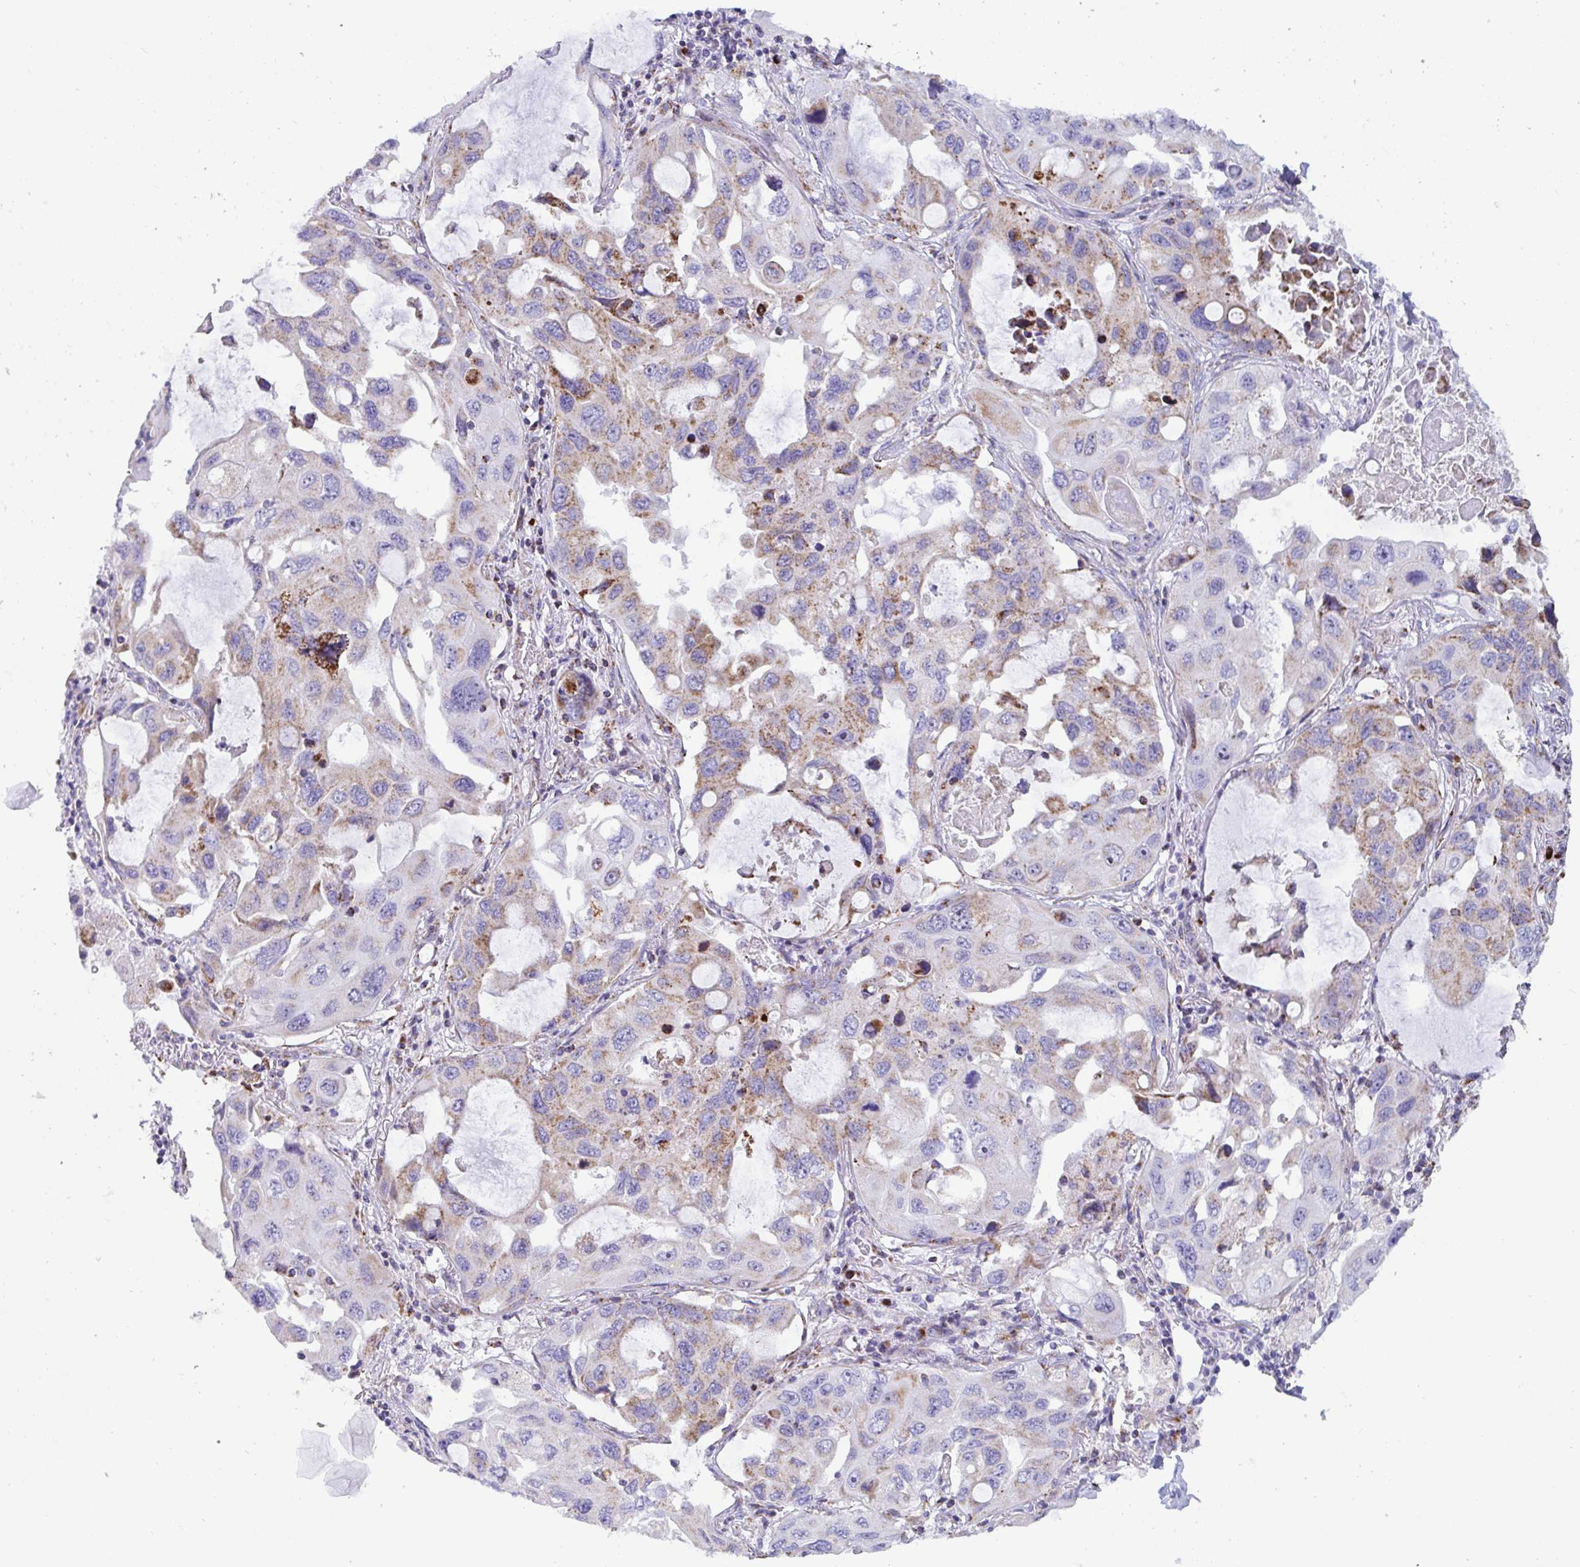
{"staining": {"intensity": "moderate", "quantity": "<25%", "location": "cytoplasmic/membranous"}, "tissue": "lung cancer", "cell_type": "Tumor cells", "image_type": "cancer", "snomed": [{"axis": "morphology", "description": "Squamous cell carcinoma, NOS"}, {"axis": "topography", "description": "Lung"}], "caption": "Immunohistochemistry staining of lung cancer (squamous cell carcinoma), which reveals low levels of moderate cytoplasmic/membranous staining in about <25% of tumor cells indicating moderate cytoplasmic/membranous protein staining. The staining was performed using DAB (3,3'-diaminobenzidine) (brown) for protein detection and nuclei were counterstained in hematoxylin (blue).", "gene": "ATP5MJ", "patient": {"sex": "female", "age": 73}}